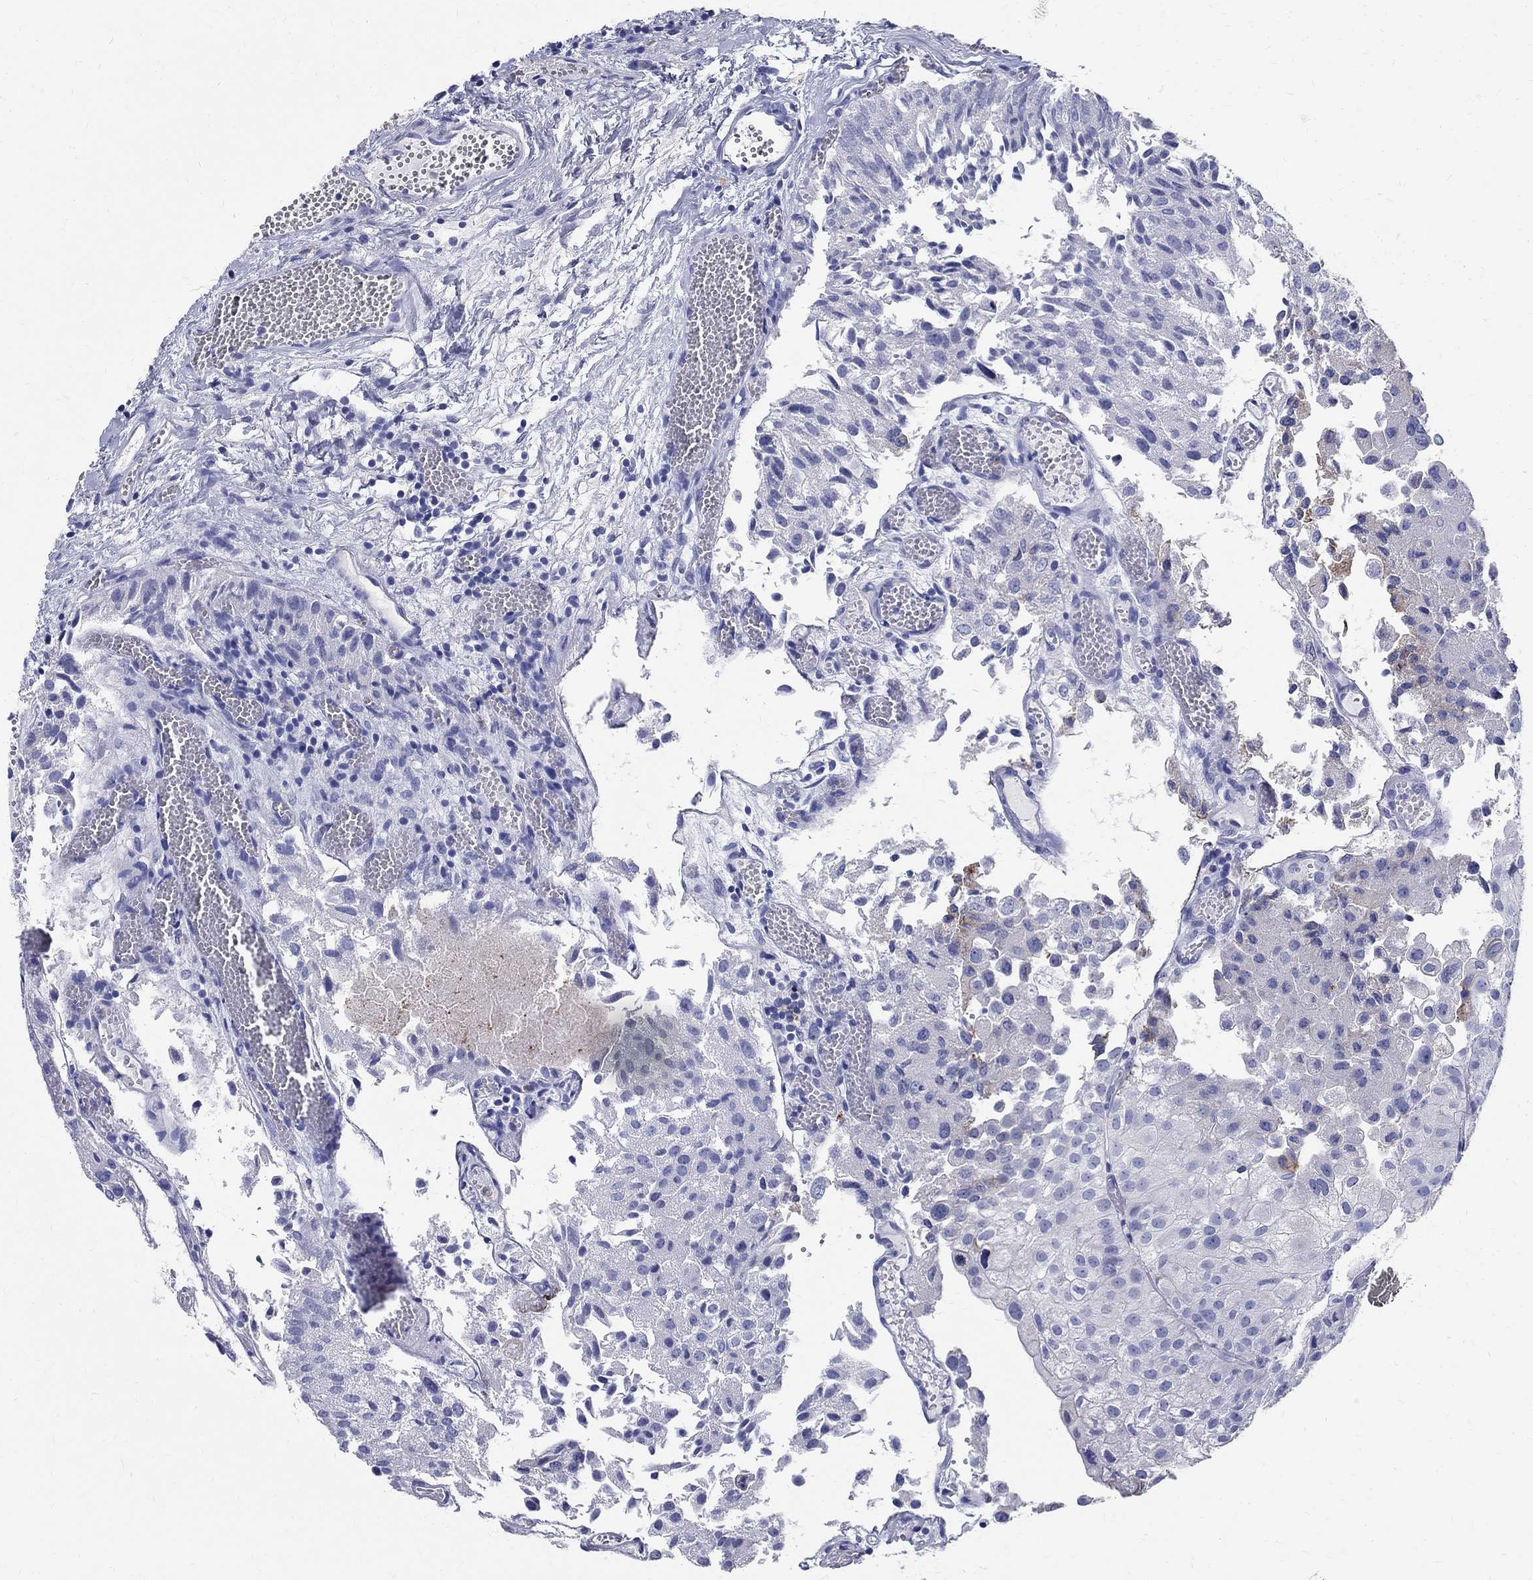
{"staining": {"intensity": "negative", "quantity": "none", "location": "none"}, "tissue": "urothelial cancer", "cell_type": "Tumor cells", "image_type": "cancer", "snomed": [{"axis": "morphology", "description": "Urothelial carcinoma, Low grade"}, {"axis": "topography", "description": "Urinary bladder"}], "caption": "An immunohistochemistry (IHC) micrograph of low-grade urothelial carcinoma is shown. There is no staining in tumor cells of low-grade urothelial carcinoma.", "gene": "SOX2", "patient": {"sex": "female", "age": 78}}